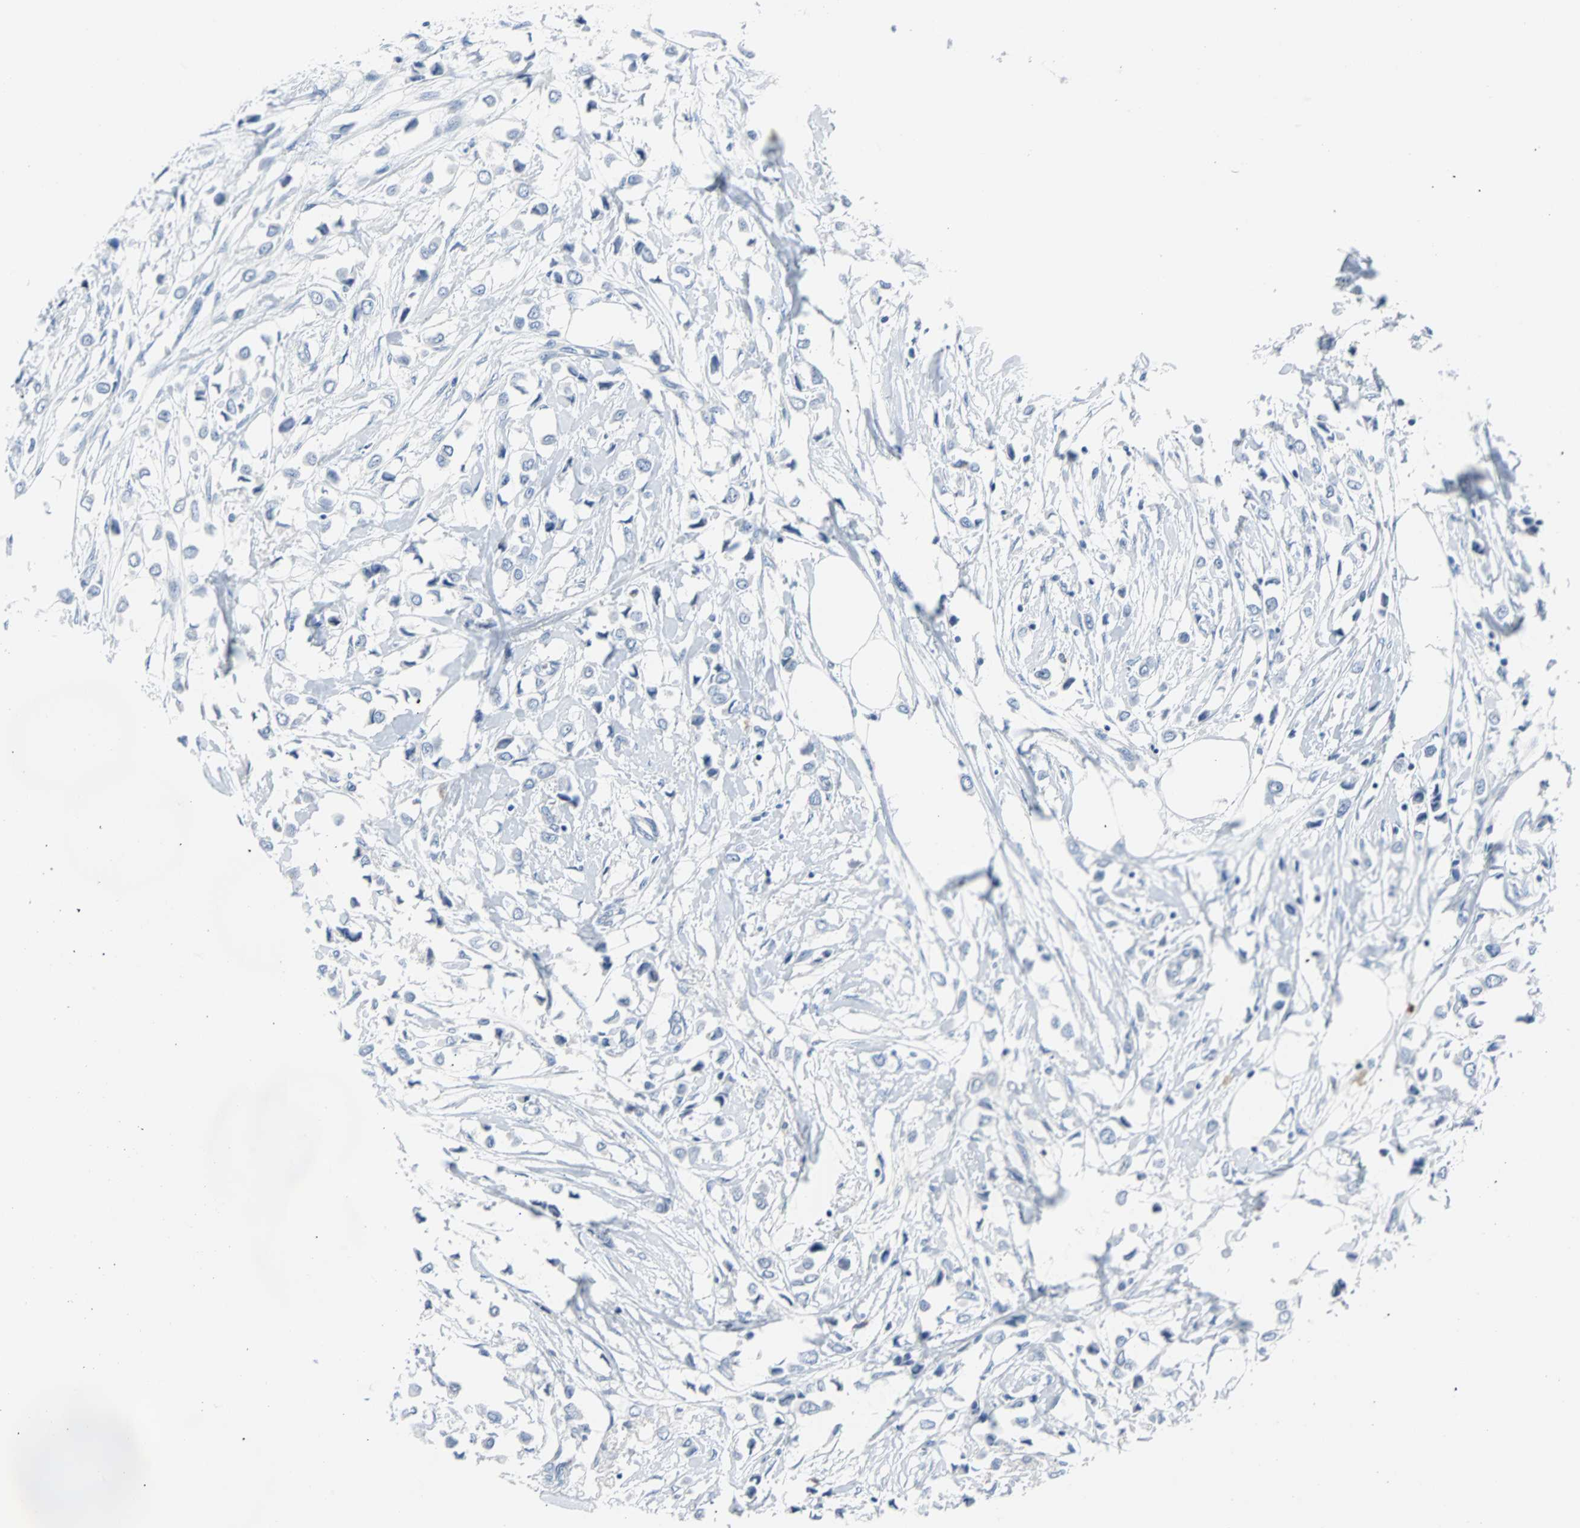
{"staining": {"intensity": "negative", "quantity": "none", "location": "none"}, "tissue": "breast cancer", "cell_type": "Tumor cells", "image_type": "cancer", "snomed": [{"axis": "morphology", "description": "Lobular carcinoma"}, {"axis": "topography", "description": "Breast"}], "caption": "Immunohistochemistry image of lobular carcinoma (breast) stained for a protein (brown), which demonstrates no positivity in tumor cells.", "gene": "RASA1", "patient": {"sex": "female", "age": 51}}